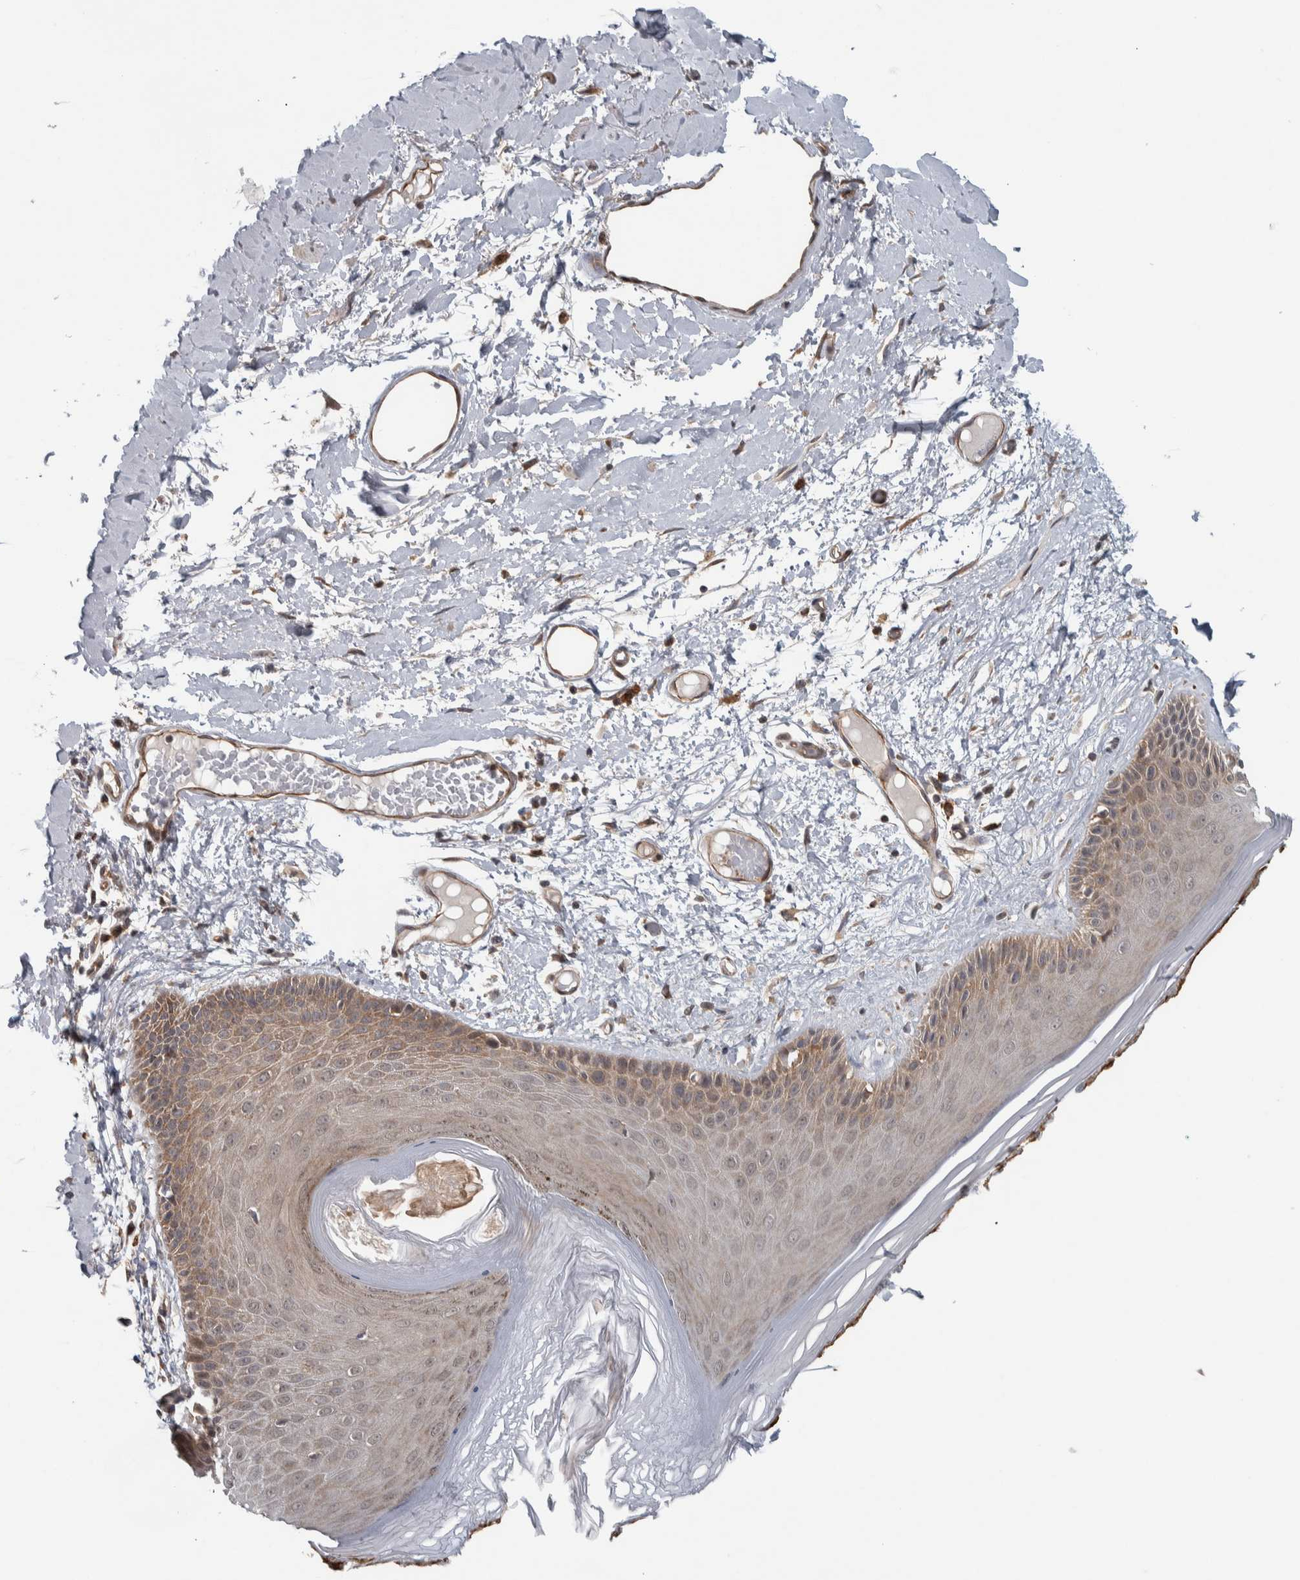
{"staining": {"intensity": "weak", "quantity": "25%-75%", "location": "cytoplasmic/membranous"}, "tissue": "skin", "cell_type": "Epidermal cells", "image_type": "normal", "snomed": [{"axis": "morphology", "description": "Normal tissue, NOS"}, {"axis": "topography", "description": "Vulva"}], "caption": "The micrograph reveals immunohistochemical staining of unremarkable skin. There is weak cytoplasmic/membranous positivity is seen in approximately 25%-75% of epidermal cells.", "gene": "TBC1D31", "patient": {"sex": "female", "age": 73}}